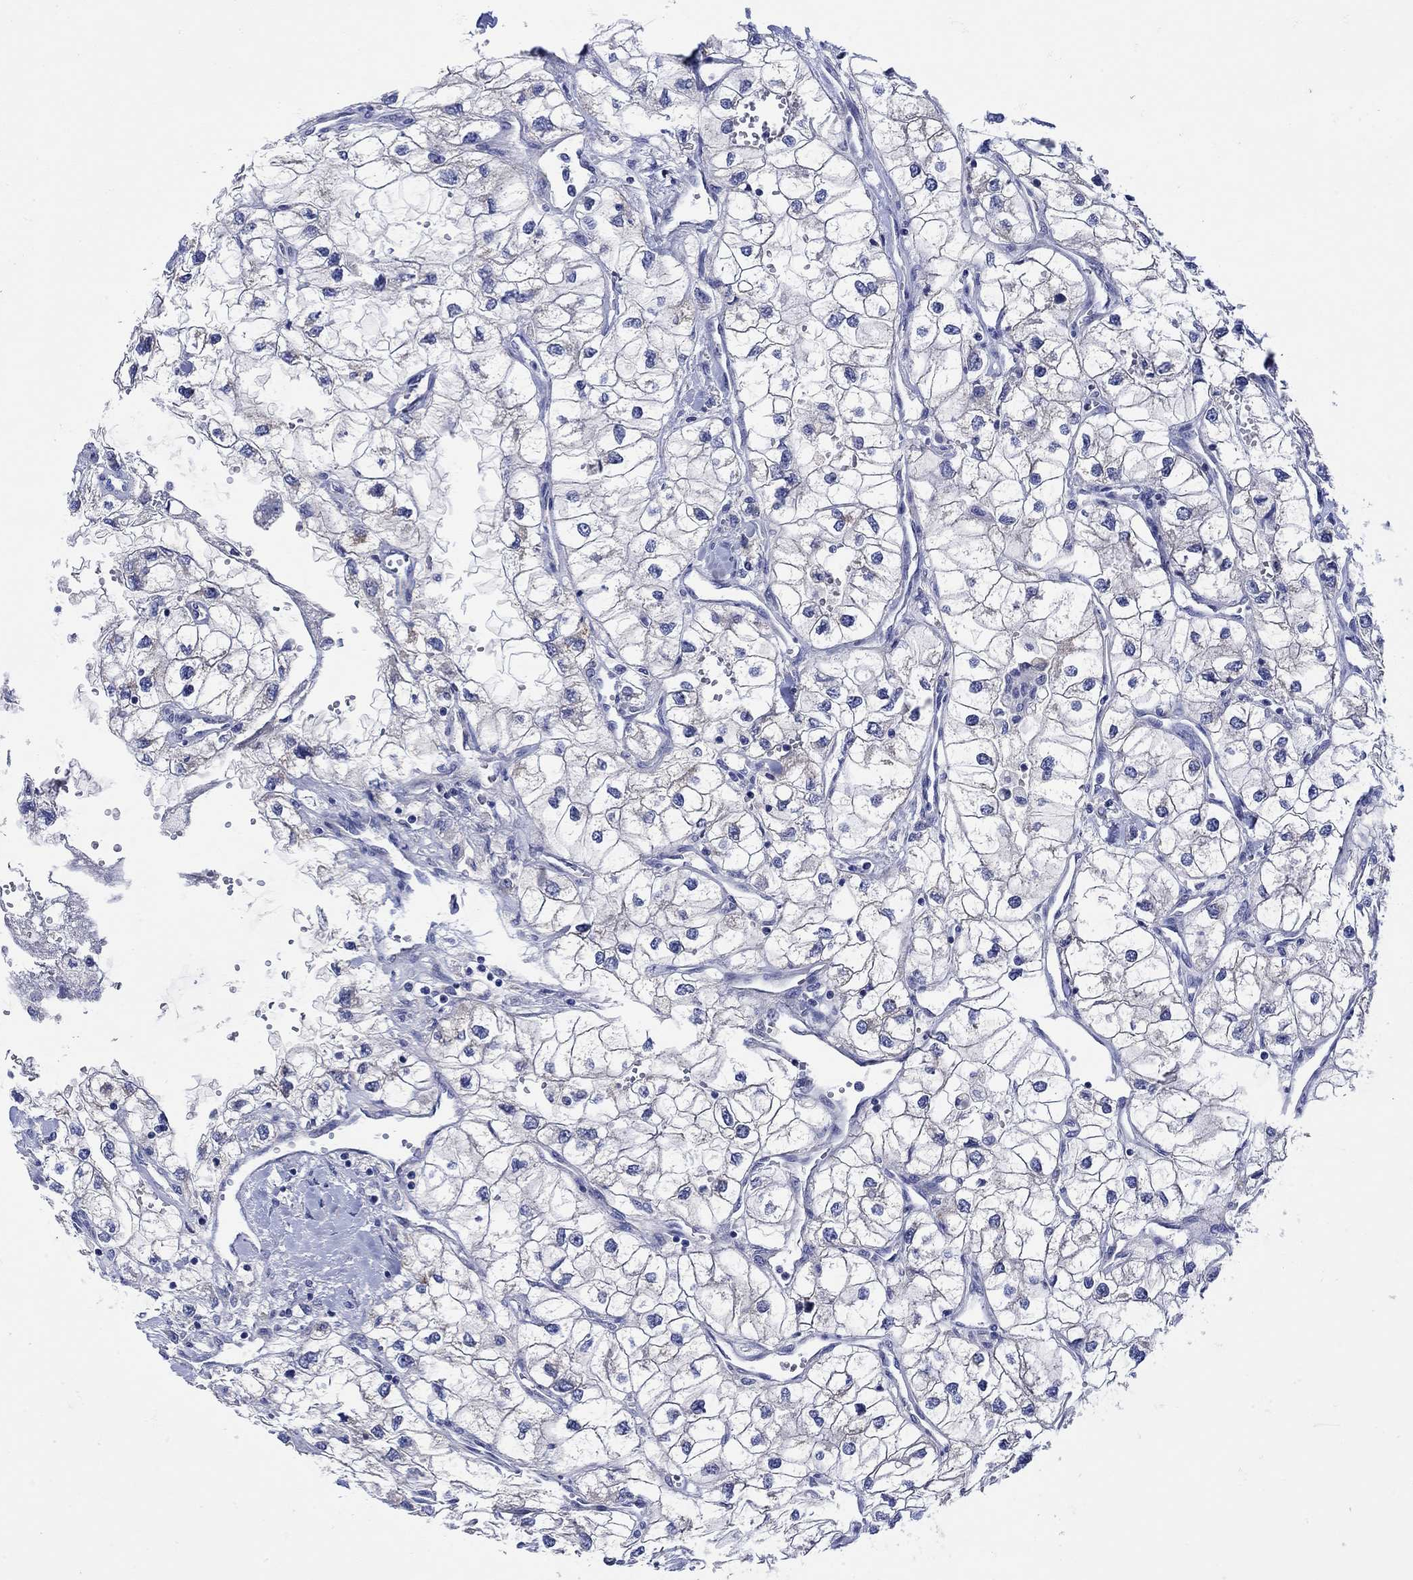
{"staining": {"intensity": "negative", "quantity": "none", "location": "none"}, "tissue": "renal cancer", "cell_type": "Tumor cells", "image_type": "cancer", "snomed": [{"axis": "morphology", "description": "Adenocarcinoma, NOS"}, {"axis": "topography", "description": "Kidney"}], "caption": "Immunohistochemistry of renal cancer (adenocarcinoma) displays no expression in tumor cells.", "gene": "MSI1", "patient": {"sex": "male", "age": 59}}